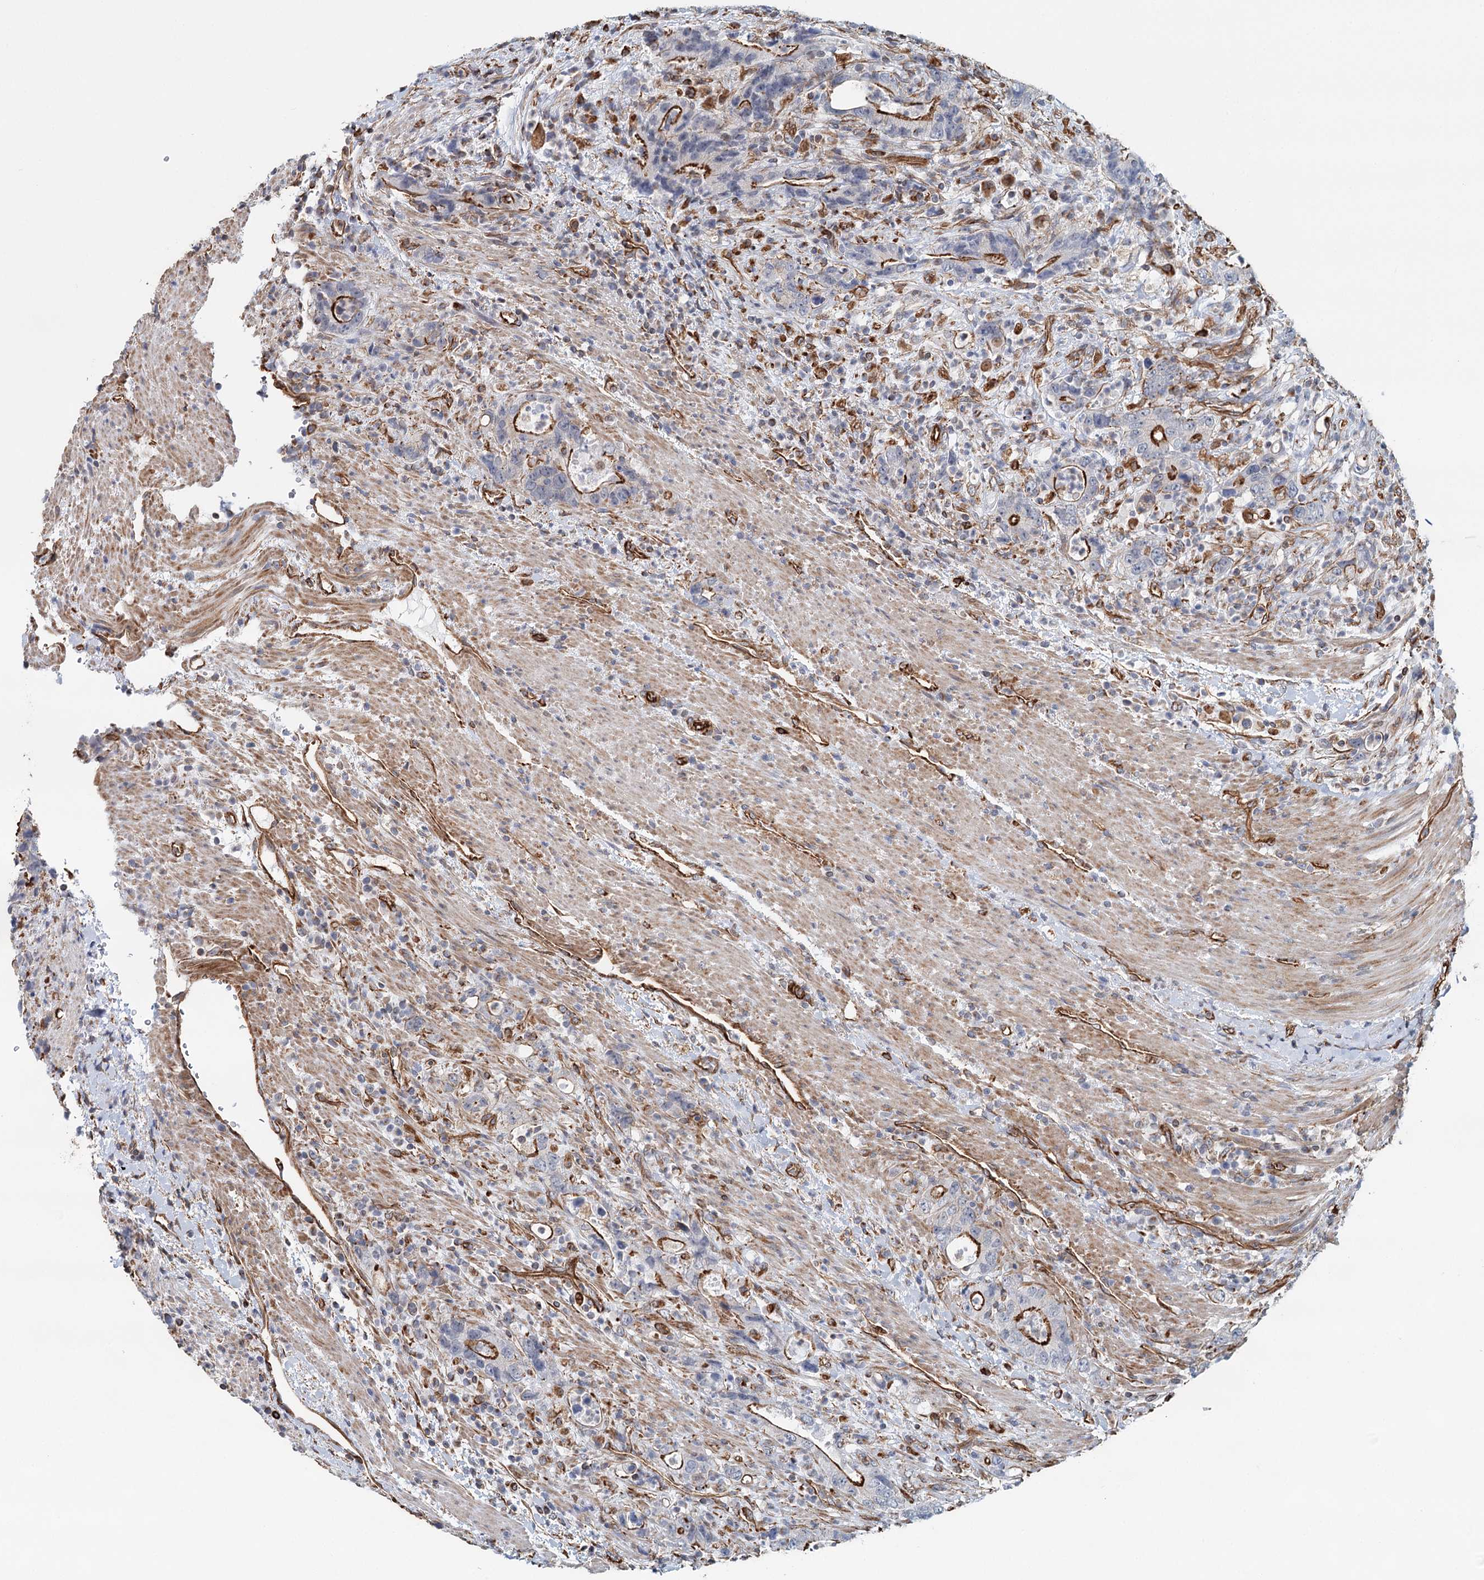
{"staining": {"intensity": "moderate", "quantity": "25%-75%", "location": "cytoplasmic/membranous"}, "tissue": "colorectal cancer", "cell_type": "Tumor cells", "image_type": "cancer", "snomed": [{"axis": "morphology", "description": "Adenocarcinoma, NOS"}, {"axis": "topography", "description": "Colon"}], "caption": "This is an image of IHC staining of adenocarcinoma (colorectal), which shows moderate staining in the cytoplasmic/membranous of tumor cells.", "gene": "SYNPO", "patient": {"sex": "female", "age": 75}}